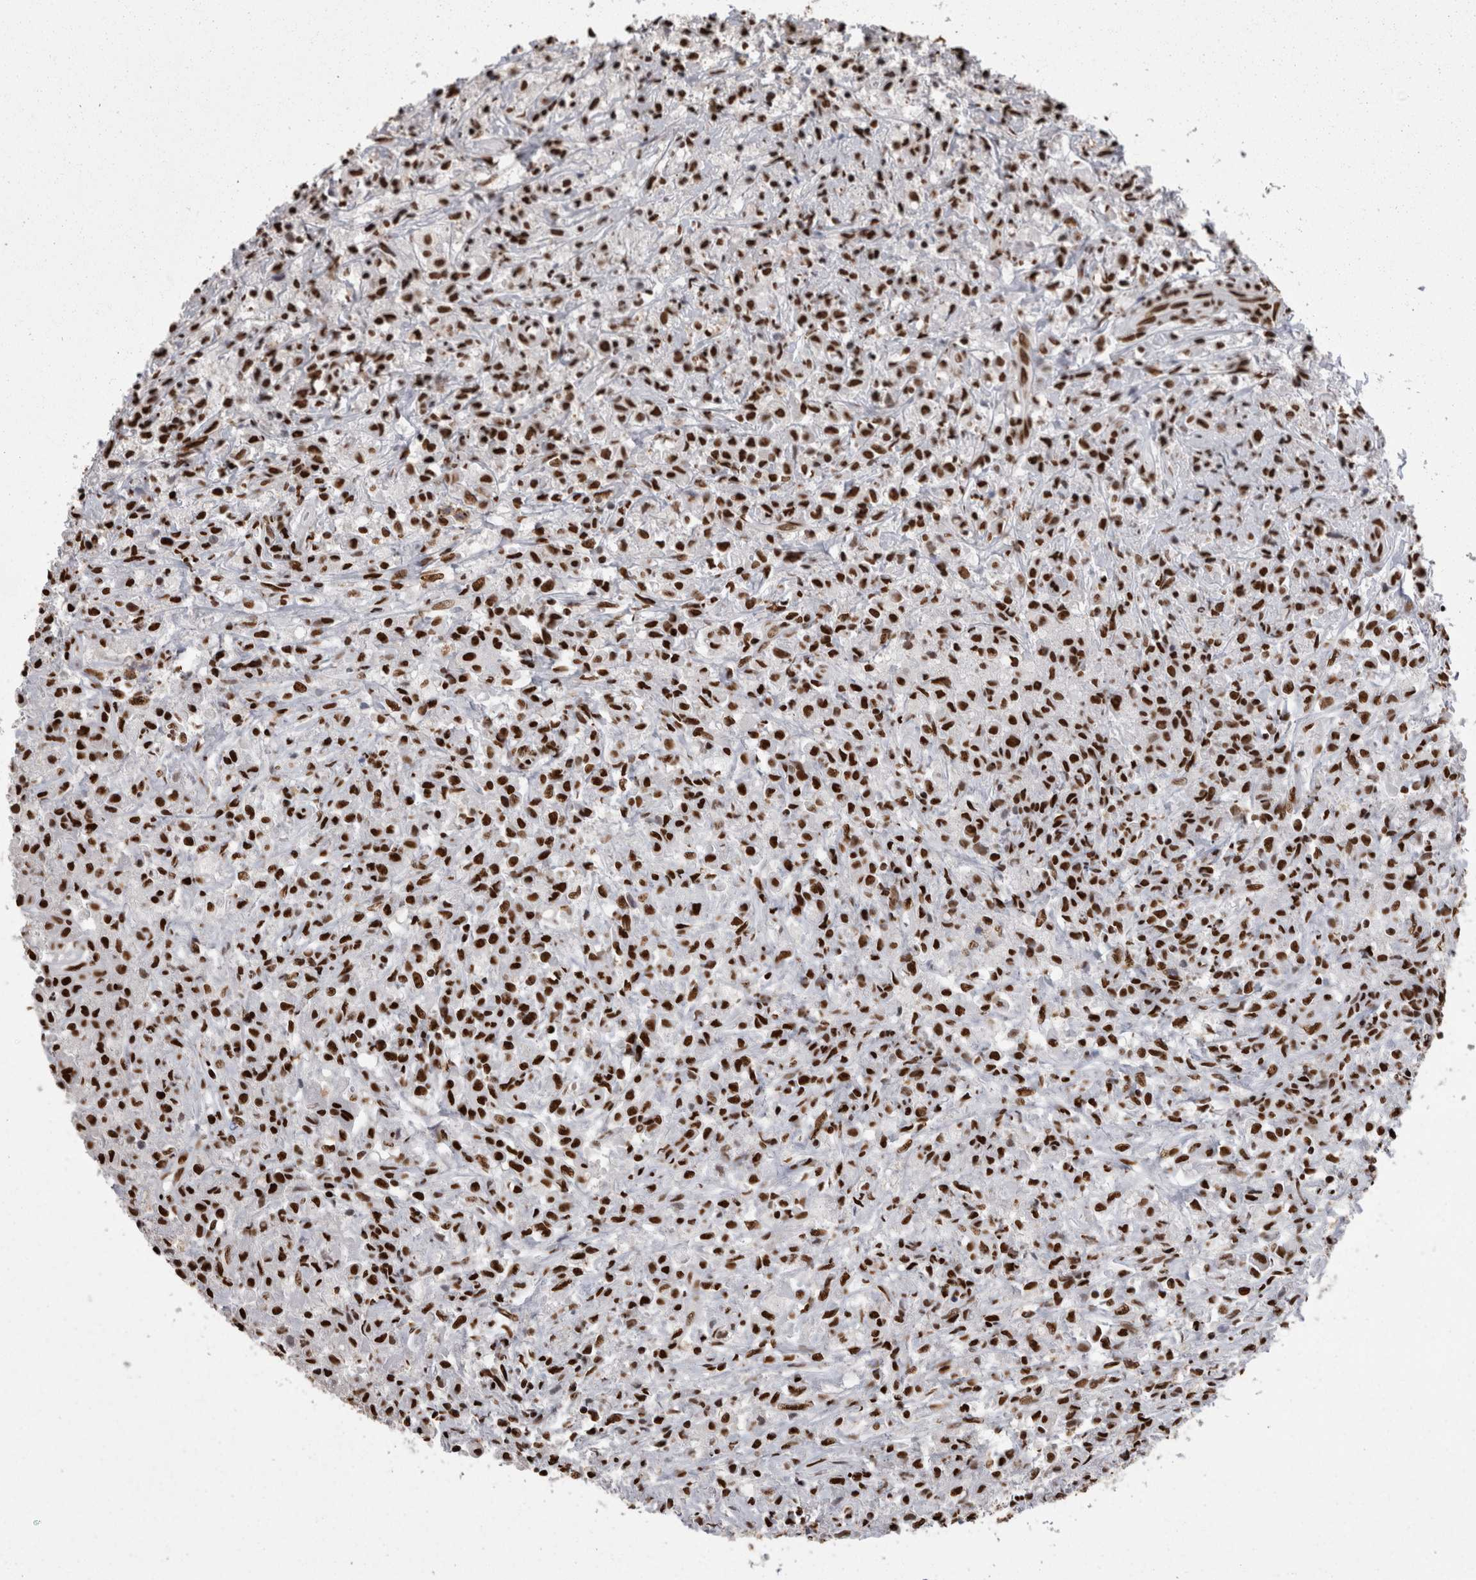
{"staining": {"intensity": "strong", "quantity": ">75%", "location": "nuclear"}, "tissue": "testis cancer", "cell_type": "Tumor cells", "image_type": "cancer", "snomed": [{"axis": "morphology", "description": "Carcinoma, Embryonal, NOS"}, {"axis": "topography", "description": "Testis"}], "caption": "IHC micrograph of neoplastic tissue: testis embryonal carcinoma stained using immunohistochemistry displays high levels of strong protein expression localized specifically in the nuclear of tumor cells, appearing as a nuclear brown color.", "gene": "HNRNPM", "patient": {"sex": "male", "age": 2}}